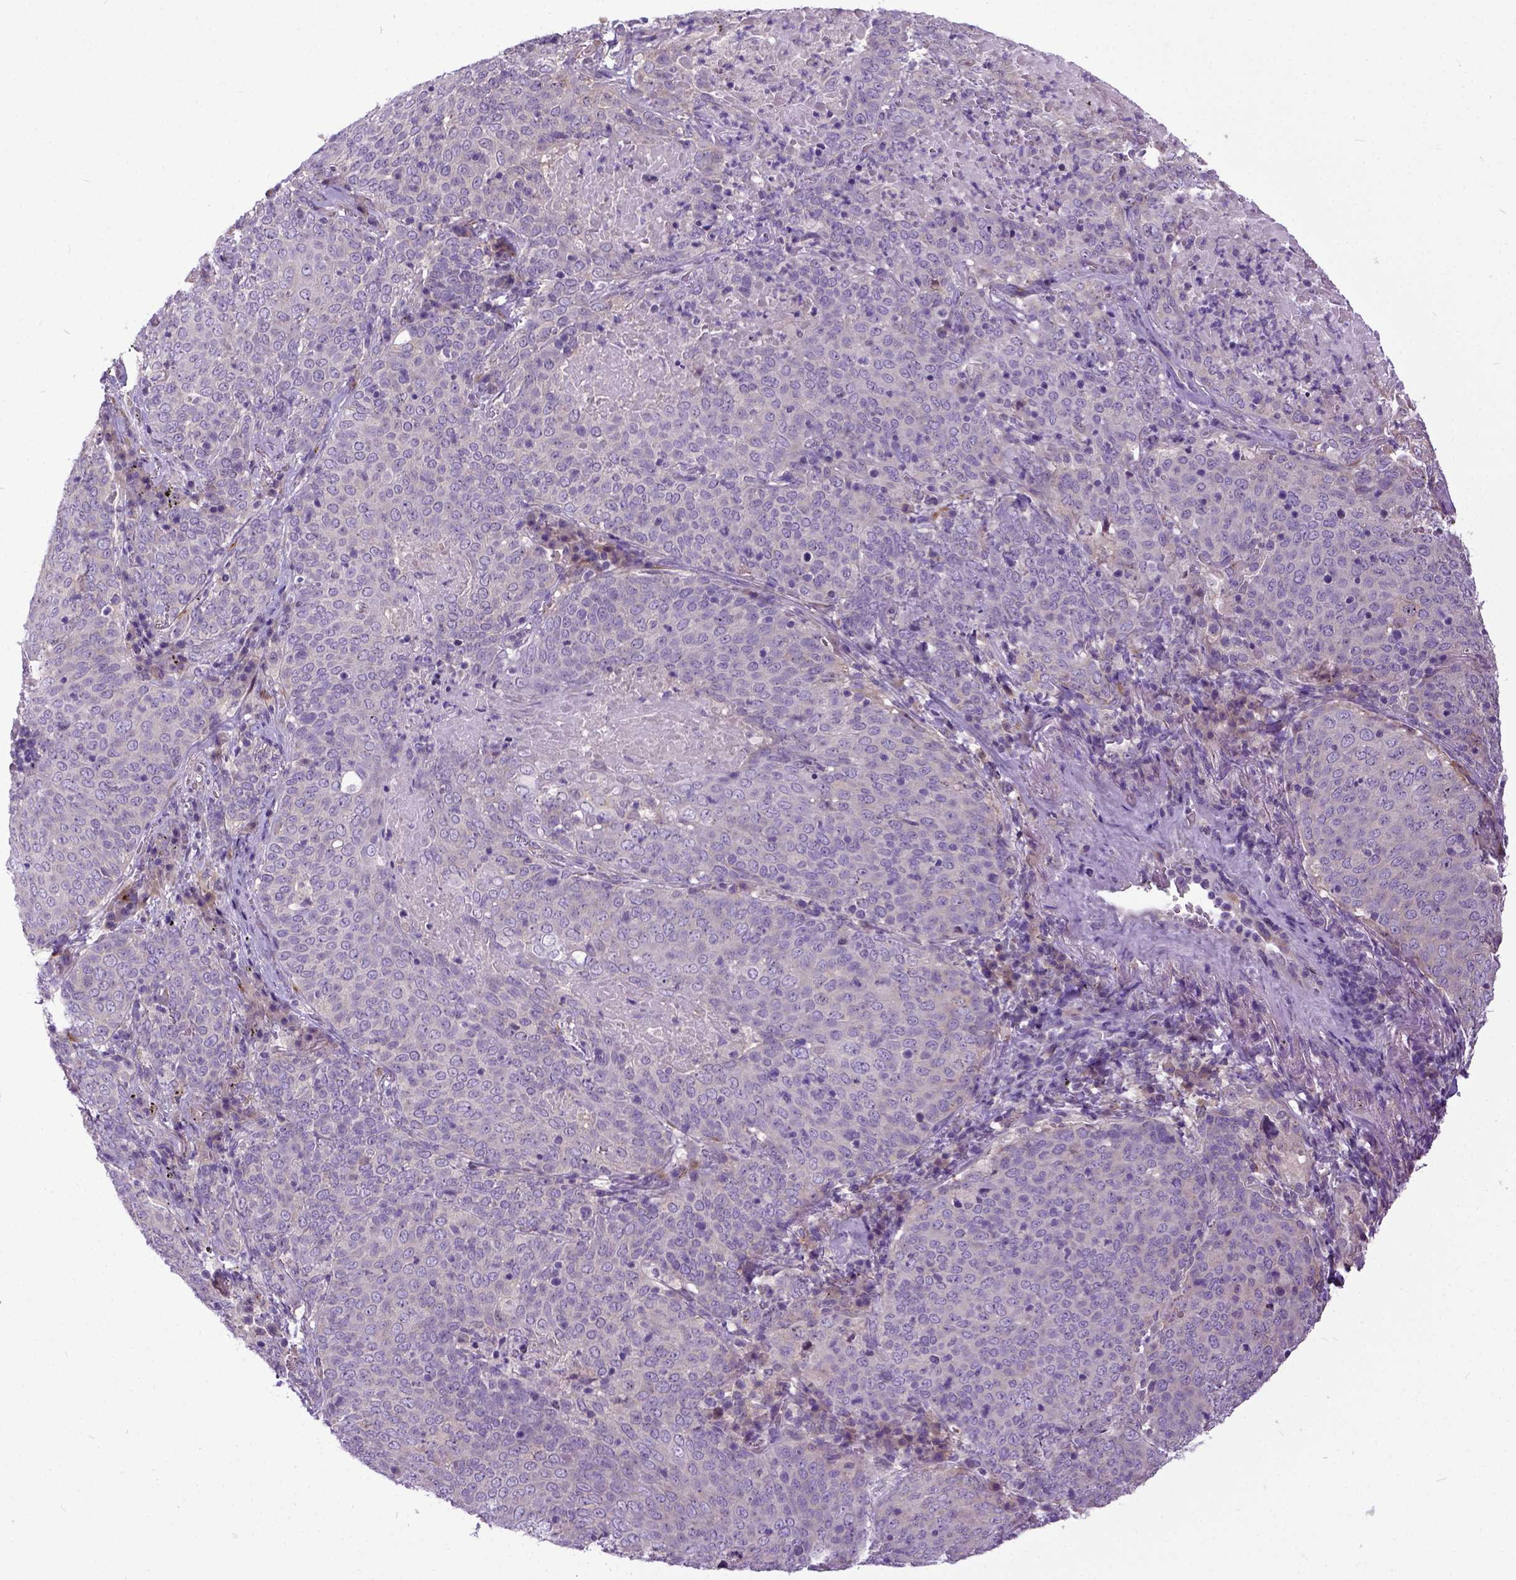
{"staining": {"intensity": "negative", "quantity": "none", "location": "none"}, "tissue": "lung cancer", "cell_type": "Tumor cells", "image_type": "cancer", "snomed": [{"axis": "morphology", "description": "Squamous cell carcinoma, NOS"}, {"axis": "topography", "description": "Lung"}], "caption": "This histopathology image is of lung cancer stained with immunohistochemistry (IHC) to label a protein in brown with the nuclei are counter-stained blue. There is no staining in tumor cells. The staining is performed using DAB (3,3'-diaminobenzidine) brown chromogen with nuclei counter-stained in using hematoxylin.", "gene": "NEK5", "patient": {"sex": "male", "age": 82}}